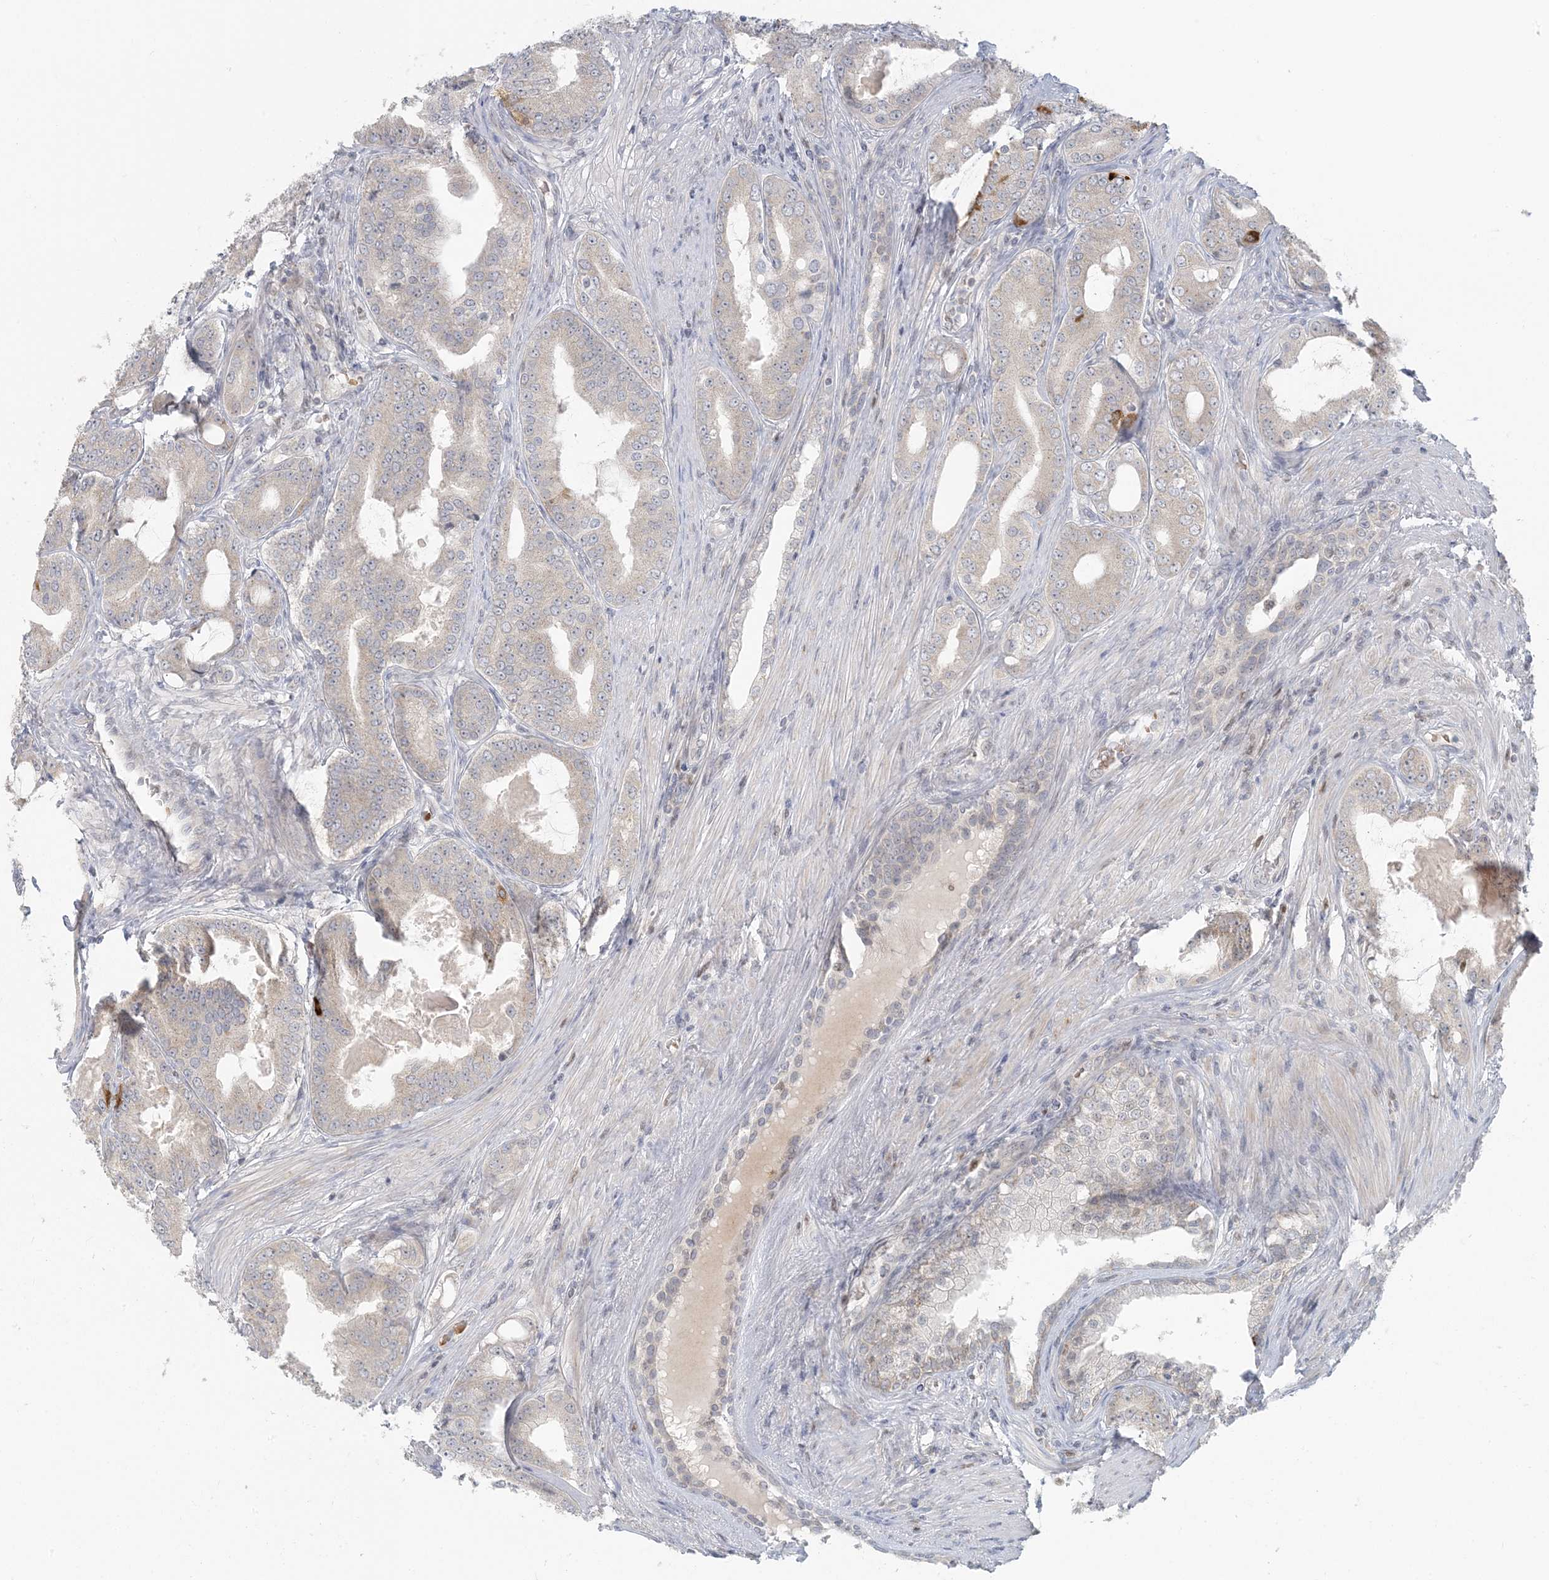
{"staining": {"intensity": "negative", "quantity": "none", "location": "none"}, "tissue": "prostate cancer", "cell_type": "Tumor cells", "image_type": "cancer", "snomed": [{"axis": "morphology", "description": "Adenocarcinoma, High grade"}, {"axis": "topography", "description": "Prostate"}], "caption": "A histopathology image of adenocarcinoma (high-grade) (prostate) stained for a protein demonstrates no brown staining in tumor cells. (Immunohistochemistry, brightfield microscopy, high magnification).", "gene": "CTDNEP1", "patient": {"sex": "male", "age": 60}}